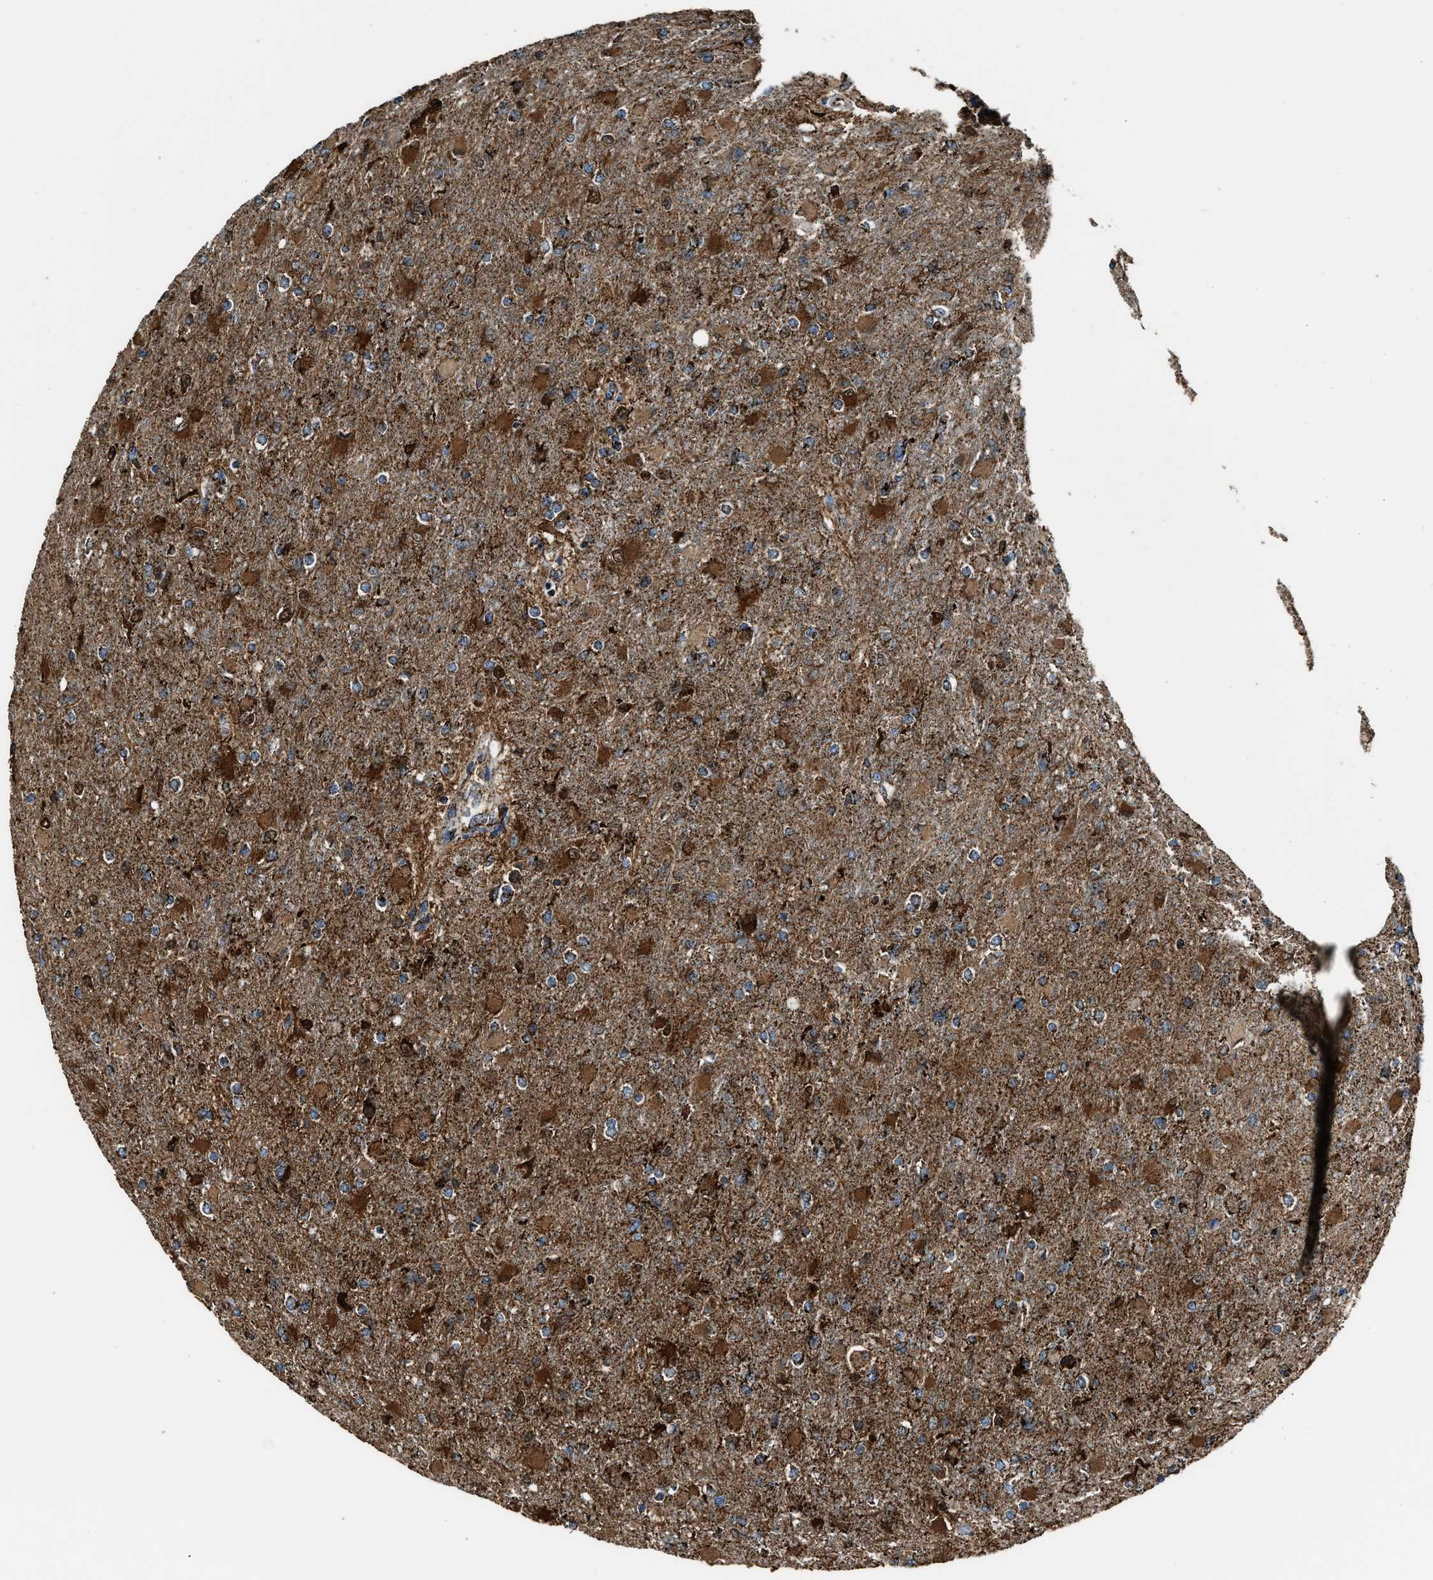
{"staining": {"intensity": "strong", "quantity": "25%-75%", "location": "cytoplasmic/membranous"}, "tissue": "glioma", "cell_type": "Tumor cells", "image_type": "cancer", "snomed": [{"axis": "morphology", "description": "Glioma, malignant, High grade"}, {"axis": "topography", "description": "Cerebral cortex"}], "caption": "The histopathology image reveals immunohistochemical staining of glioma. There is strong cytoplasmic/membranous staining is appreciated in about 25%-75% of tumor cells. (DAB (3,3'-diaminobenzidine) = brown stain, brightfield microscopy at high magnification).", "gene": "MDH2", "patient": {"sex": "female", "age": 36}}